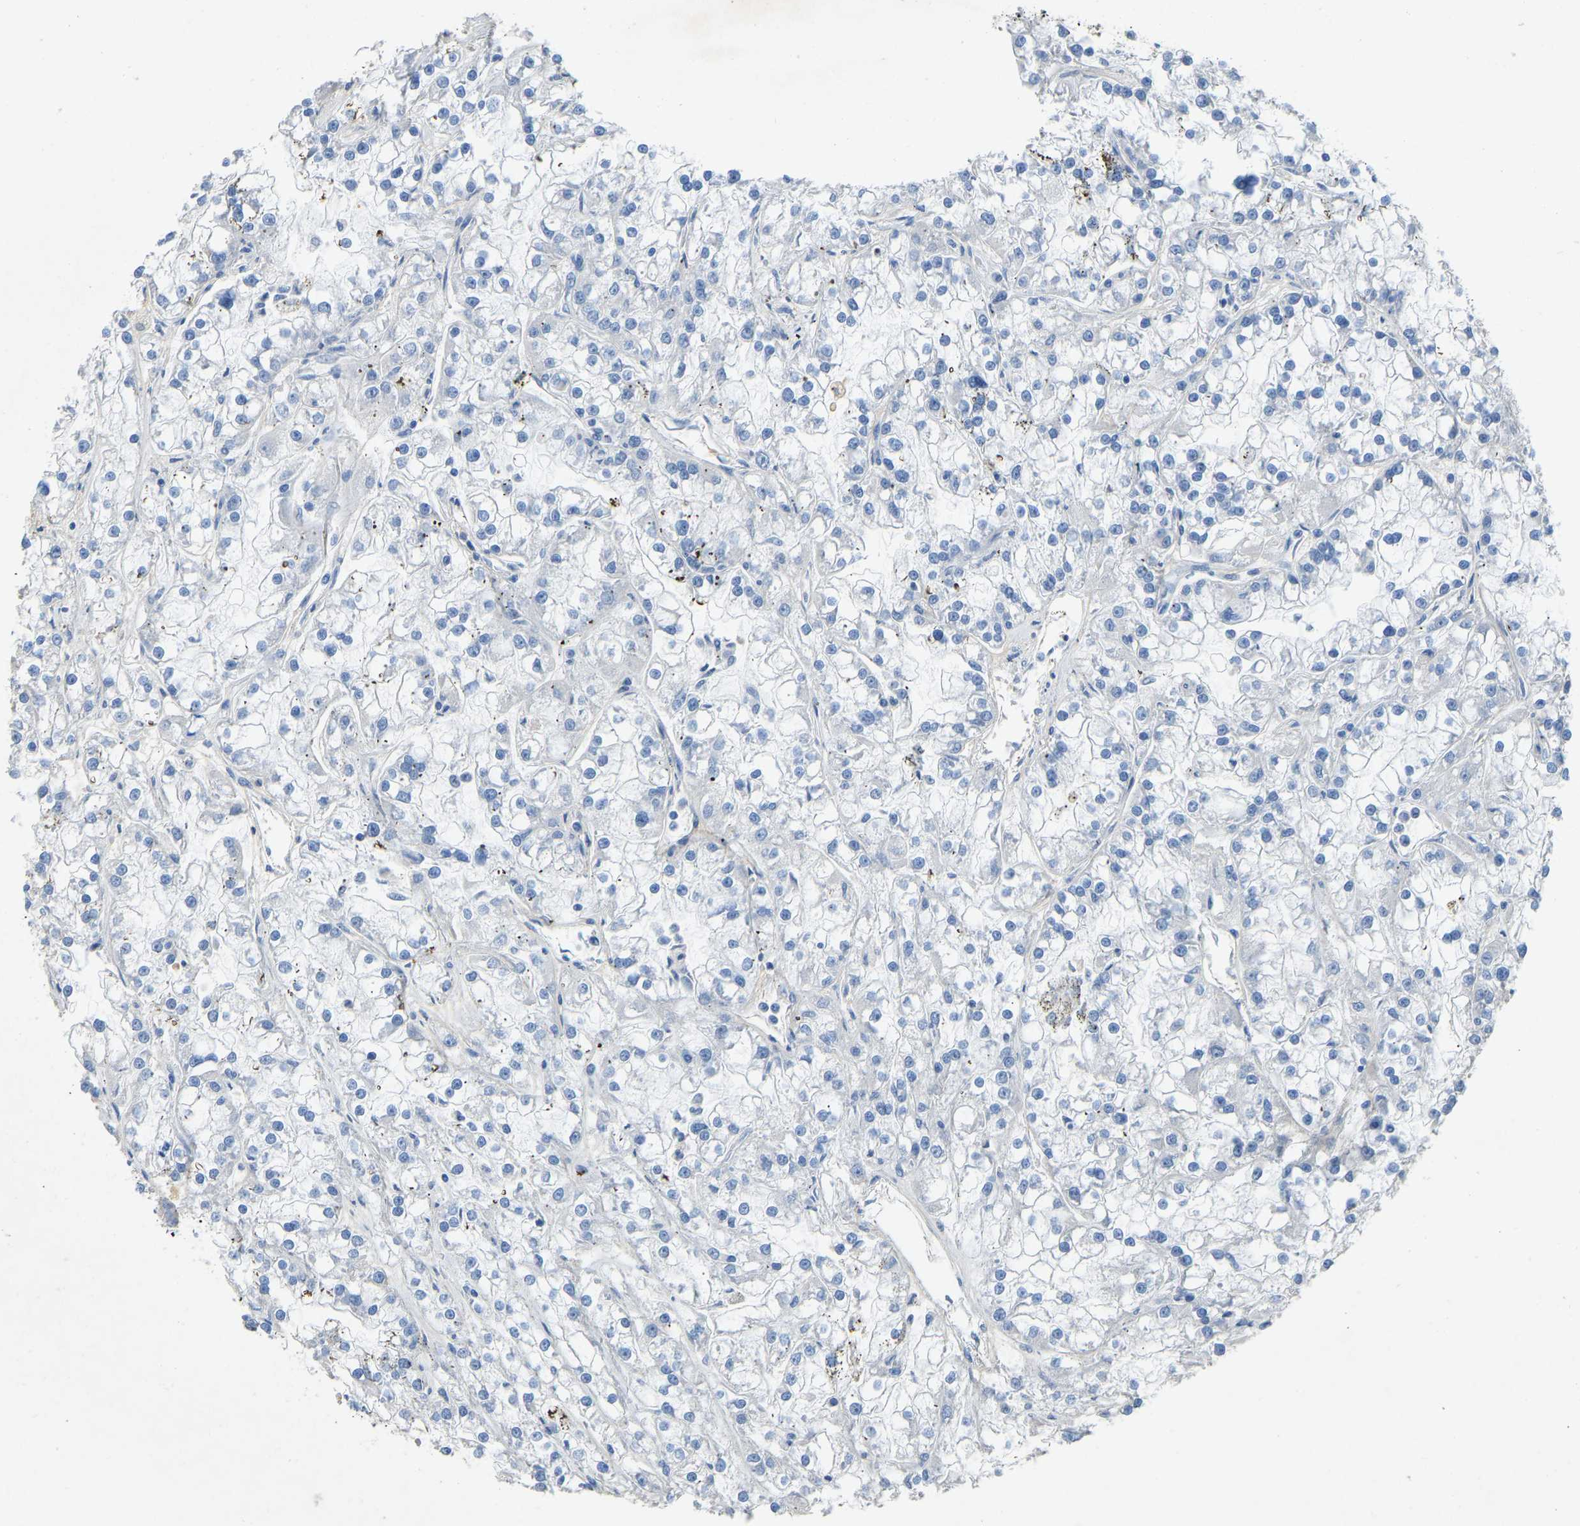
{"staining": {"intensity": "negative", "quantity": "none", "location": "none"}, "tissue": "renal cancer", "cell_type": "Tumor cells", "image_type": "cancer", "snomed": [{"axis": "morphology", "description": "Adenocarcinoma, NOS"}, {"axis": "topography", "description": "Kidney"}], "caption": "The image demonstrates no significant expression in tumor cells of renal cancer (adenocarcinoma).", "gene": "TECTA", "patient": {"sex": "female", "age": 52}}